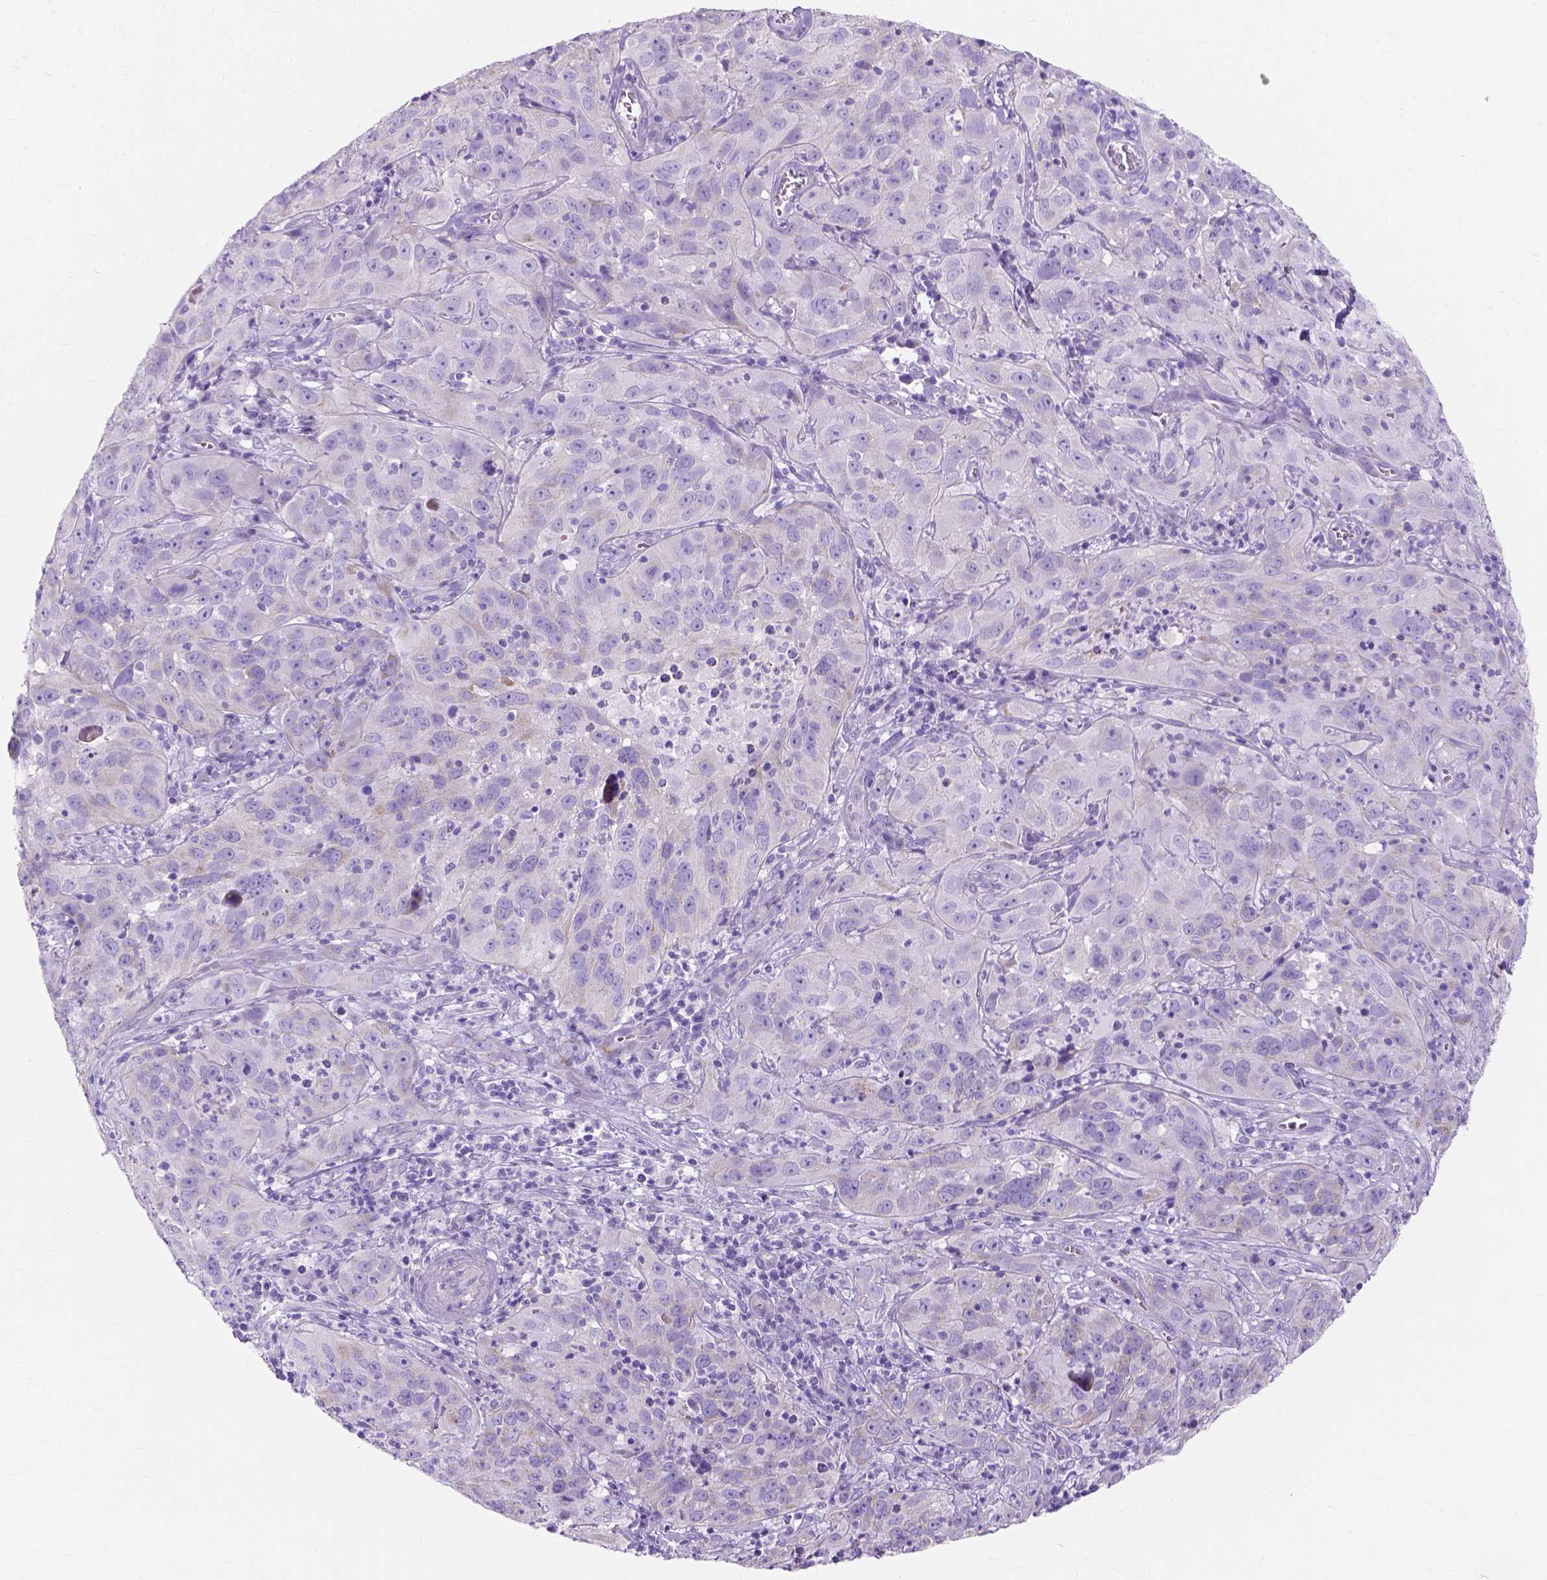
{"staining": {"intensity": "negative", "quantity": "none", "location": "none"}, "tissue": "cervical cancer", "cell_type": "Tumor cells", "image_type": "cancer", "snomed": [{"axis": "morphology", "description": "Squamous cell carcinoma, NOS"}, {"axis": "topography", "description": "Cervix"}], "caption": "A micrograph of cervical cancer (squamous cell carcinoma) stained for a protein reveals no brown staining in tumor cells.", "gene": "MYH15", "patient": {"sex": "female", "age": 32}}